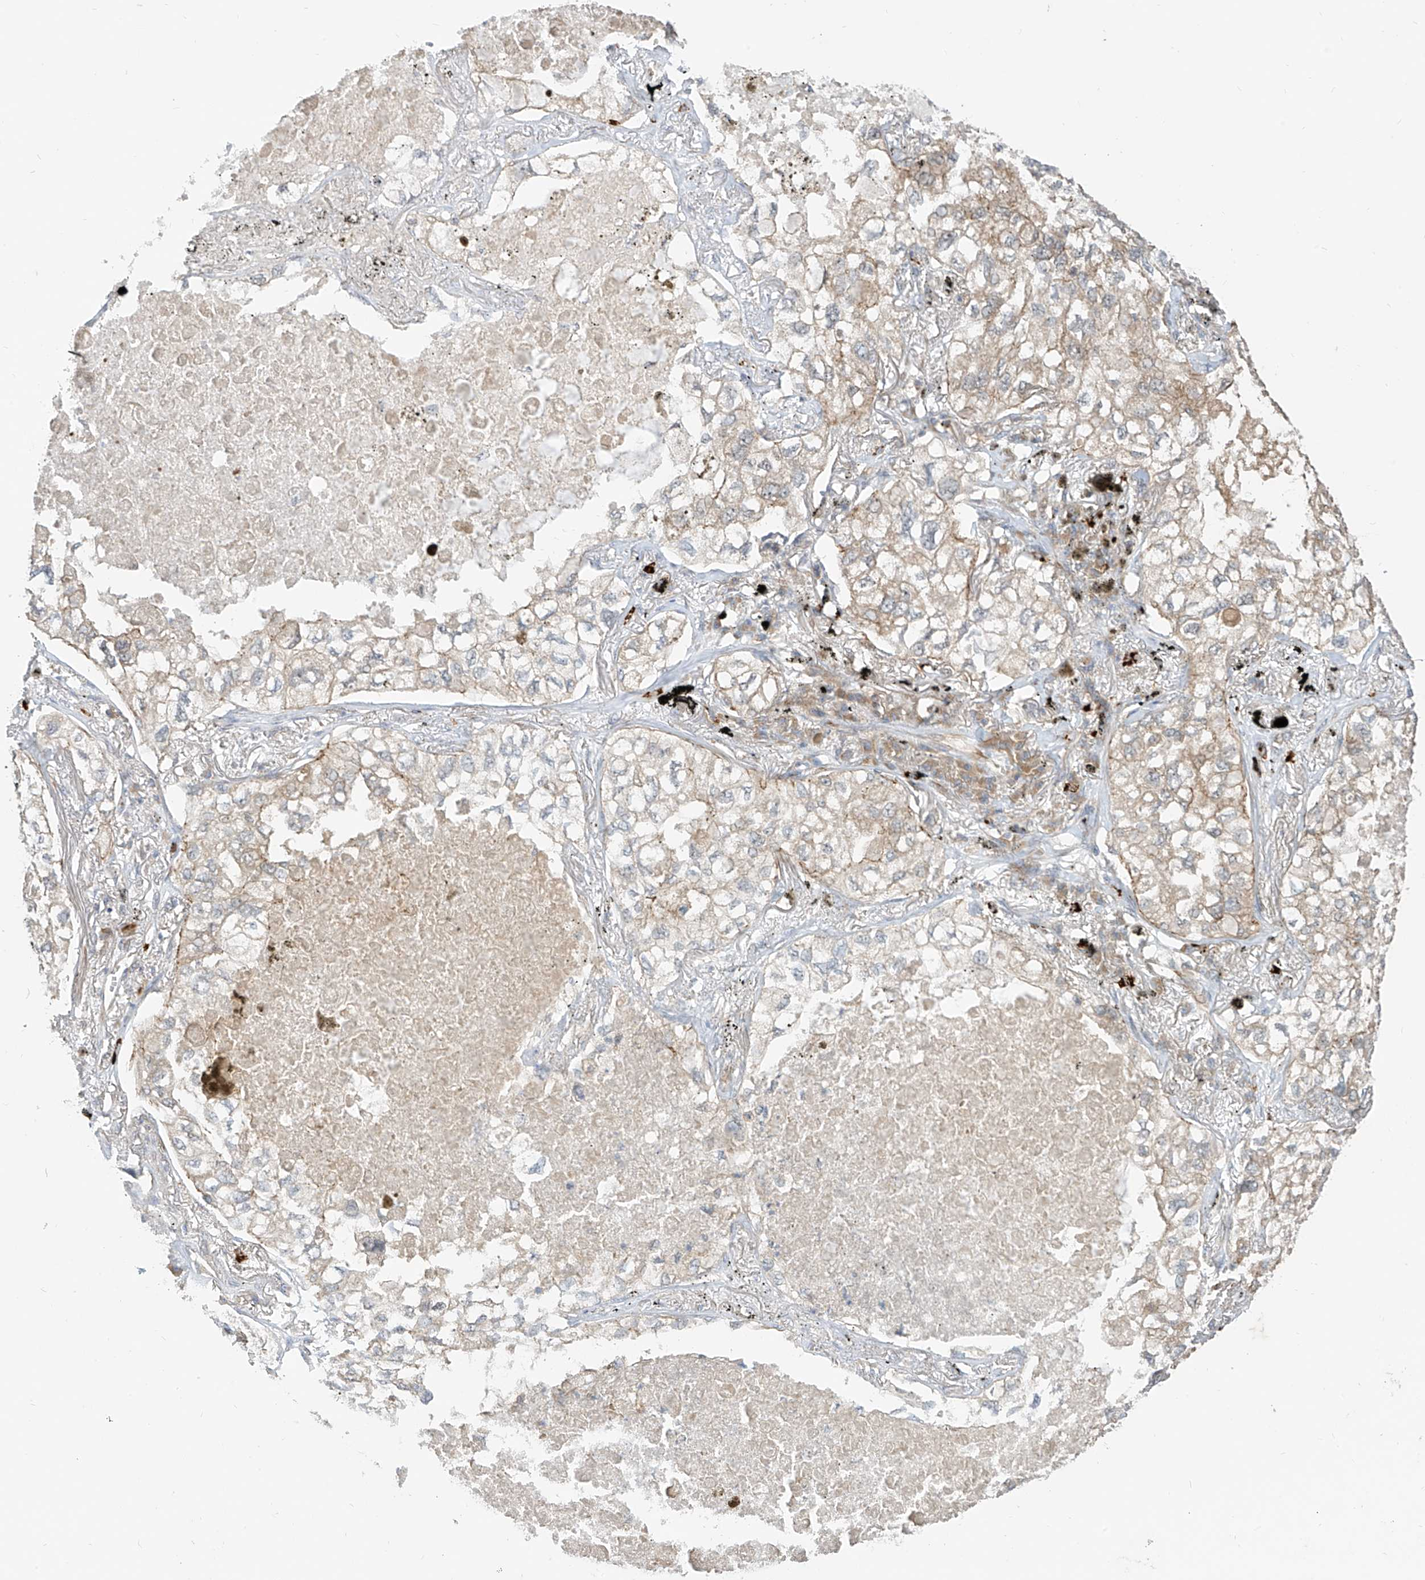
{"staining": {"intensity": "weak", "quantity": "25%-75%", "location": "cytoplasmic/membranous"}, "tissue": "lung cancer", "cell_type": "Tumor cells", "image_type": "cancer", "snomed": [{"axis": "morphology", "description": "Adenocarcinoma, NOS"}, {"axis": "topography", "description": "Lung"}], "caption": "Lung cancer (adenocarcinoma) was stained to show a protein in brown. There is low levels of weak cytoplasmic/membranous expression in approximately 25%-75% of tumor cells.", "gene": "MTUS2", "patient": {"sex": "male", "age": 65}}